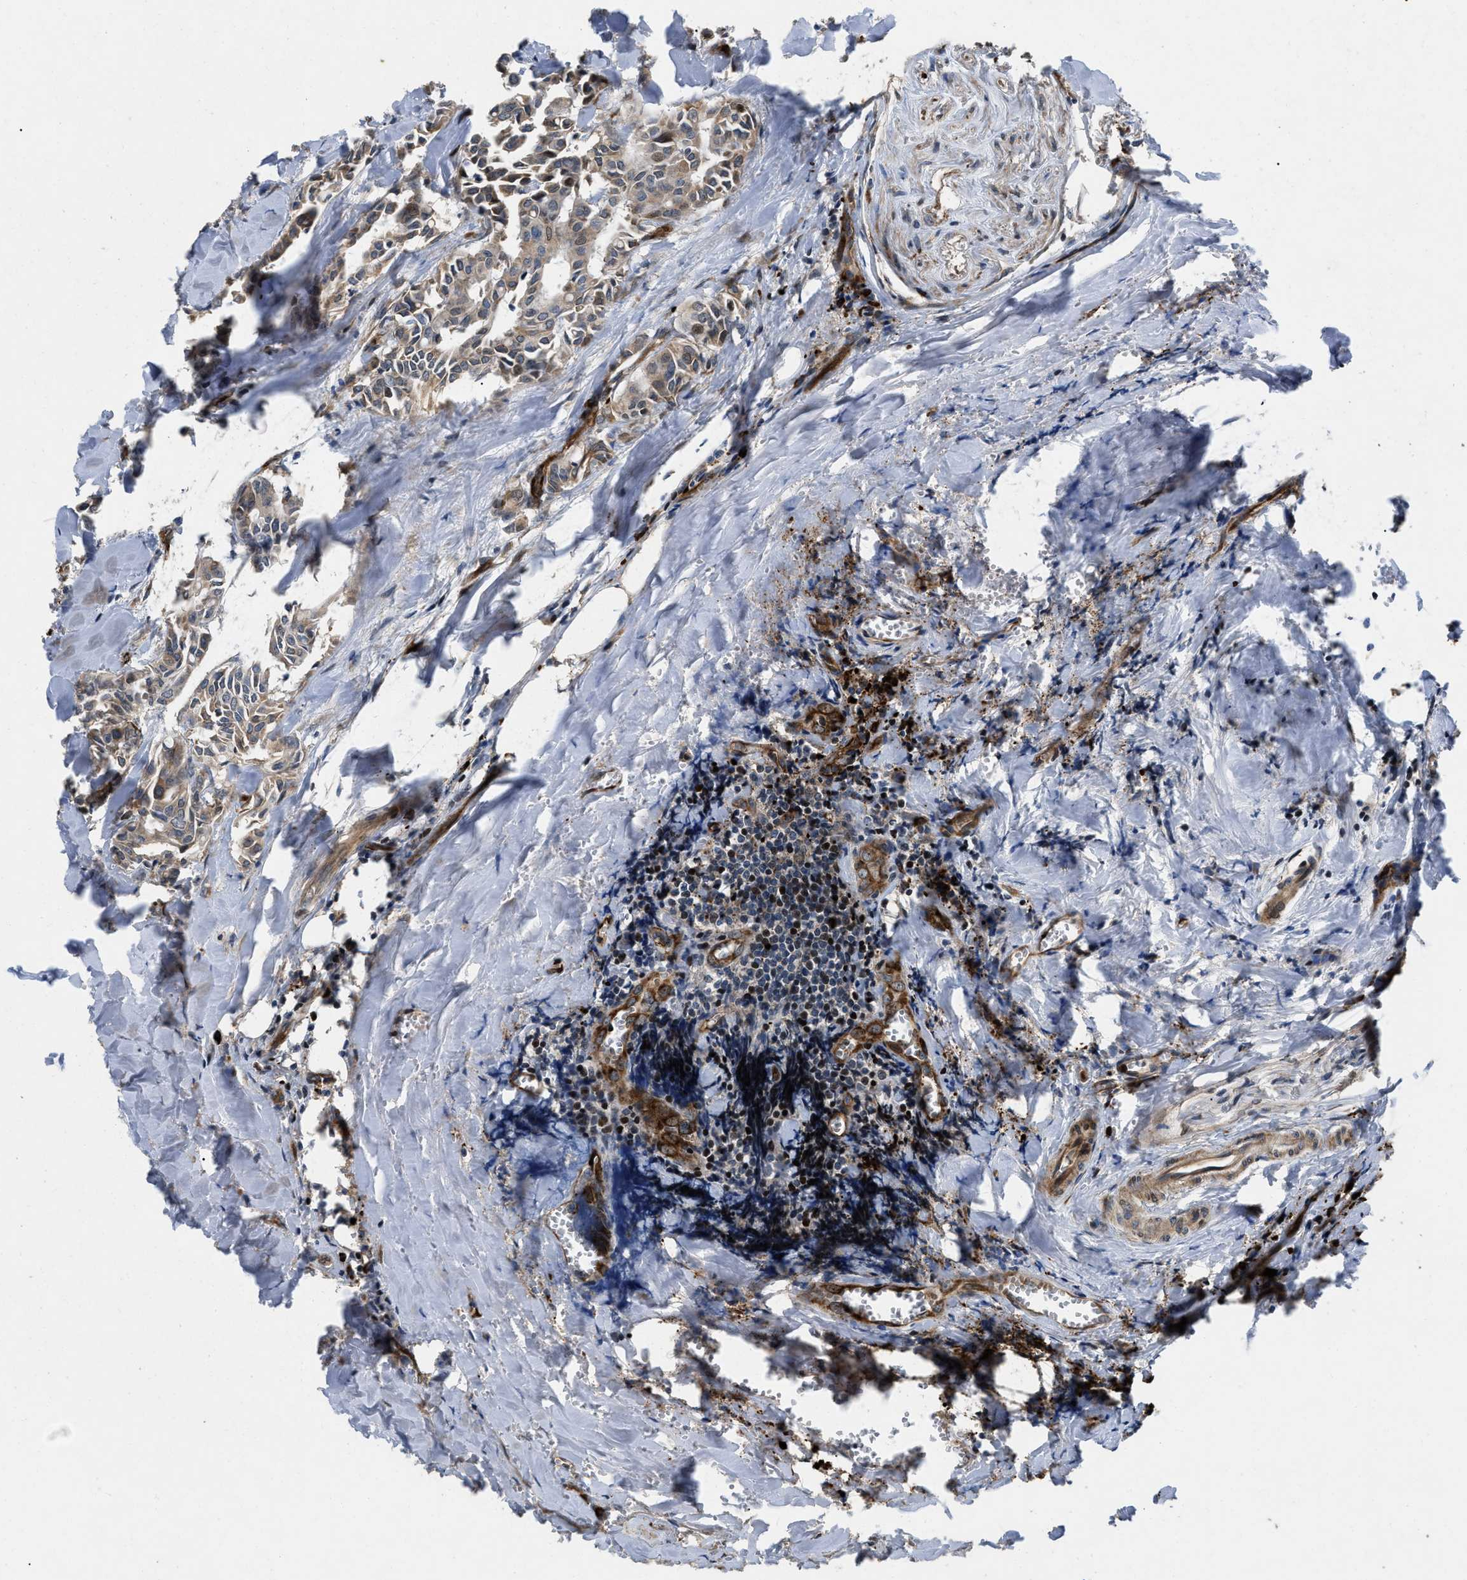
{"staining": {"intensity": "weak", "quantity": ">75%", "location": "cytoplasmic/membranous,nuclear"}, "tissue": "head and neck cancer", "cell_type": "Tumor cells", "image_type": "cancer", "snomed": [{"axis": "morphology", "description": "Adenocarcinoma, NOS"}, {"axis": "topography", "description": "Salivary gland"}, {"axis": "topography", "description": "Head-Neck"}], "caption": "Immunohistochemistry micrograph of human head and neck adenocarcinoma stained for a protein (brown), which exhibits low levels of weak cytoplasmic/membranous and nuclear expression in approximately >75% of tumor cells.", "gene": "HSPA12B", "patient": {"sex": "female", "age": 59}}